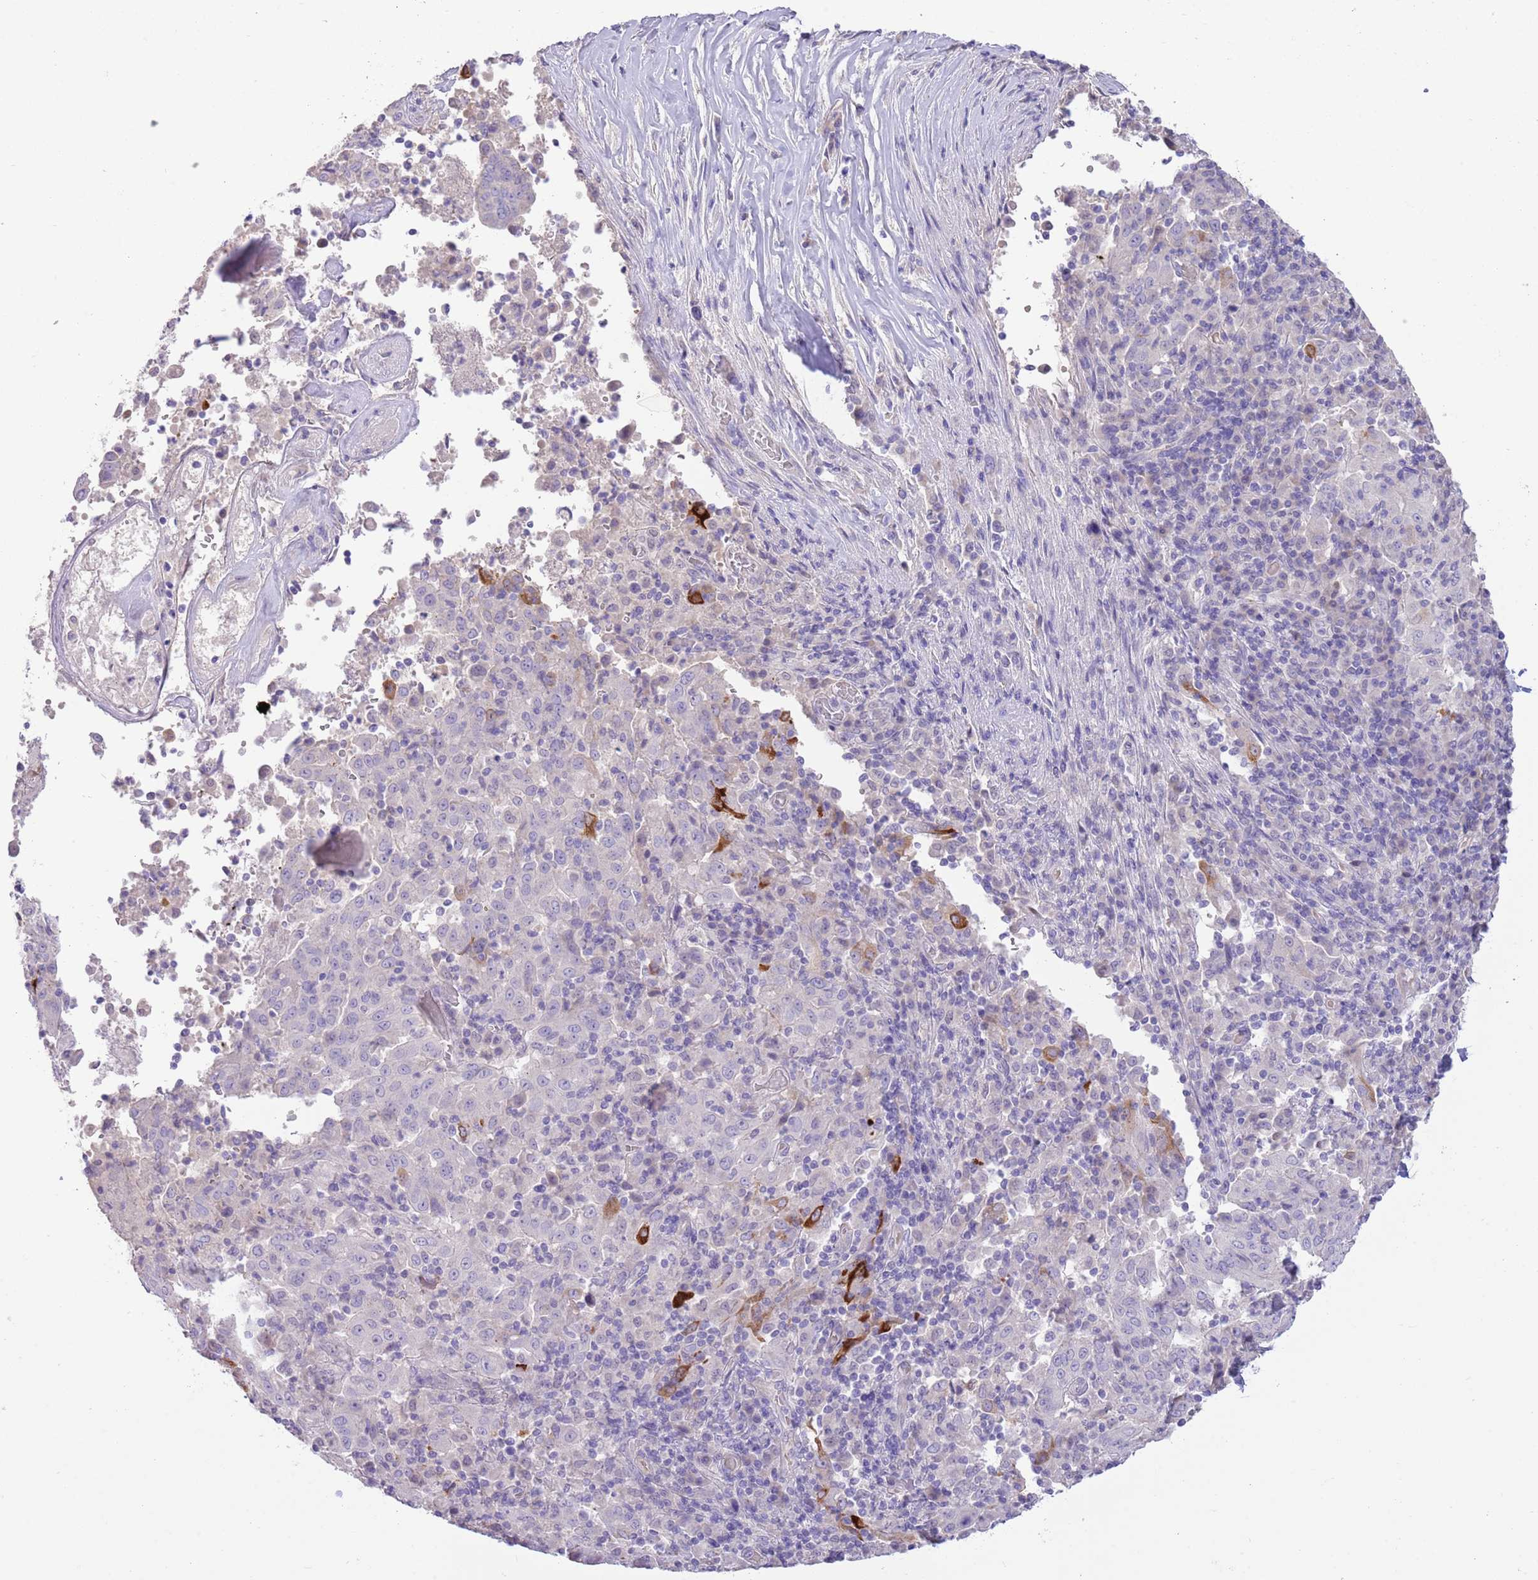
{"staining": {"intensity": "negative", "quantity": "none", "location": "none"}, "tissue": "pancreatic cancer", "cell_type": "Tumor cells", "image_type": "cancer", "snomed": [{"axis": "morphology", "description": "Adenocarcinoma, NOS"}, {"axis": "topography", "description": "Pancreas"}], "caption": "This is a histopathology image of IHC staining of pancreatic cancer (adenocarcinoma), which shows no staining in tumor cells.", "gene": "SFTPA1", "patient": {"sex": "male", "age": 63}}